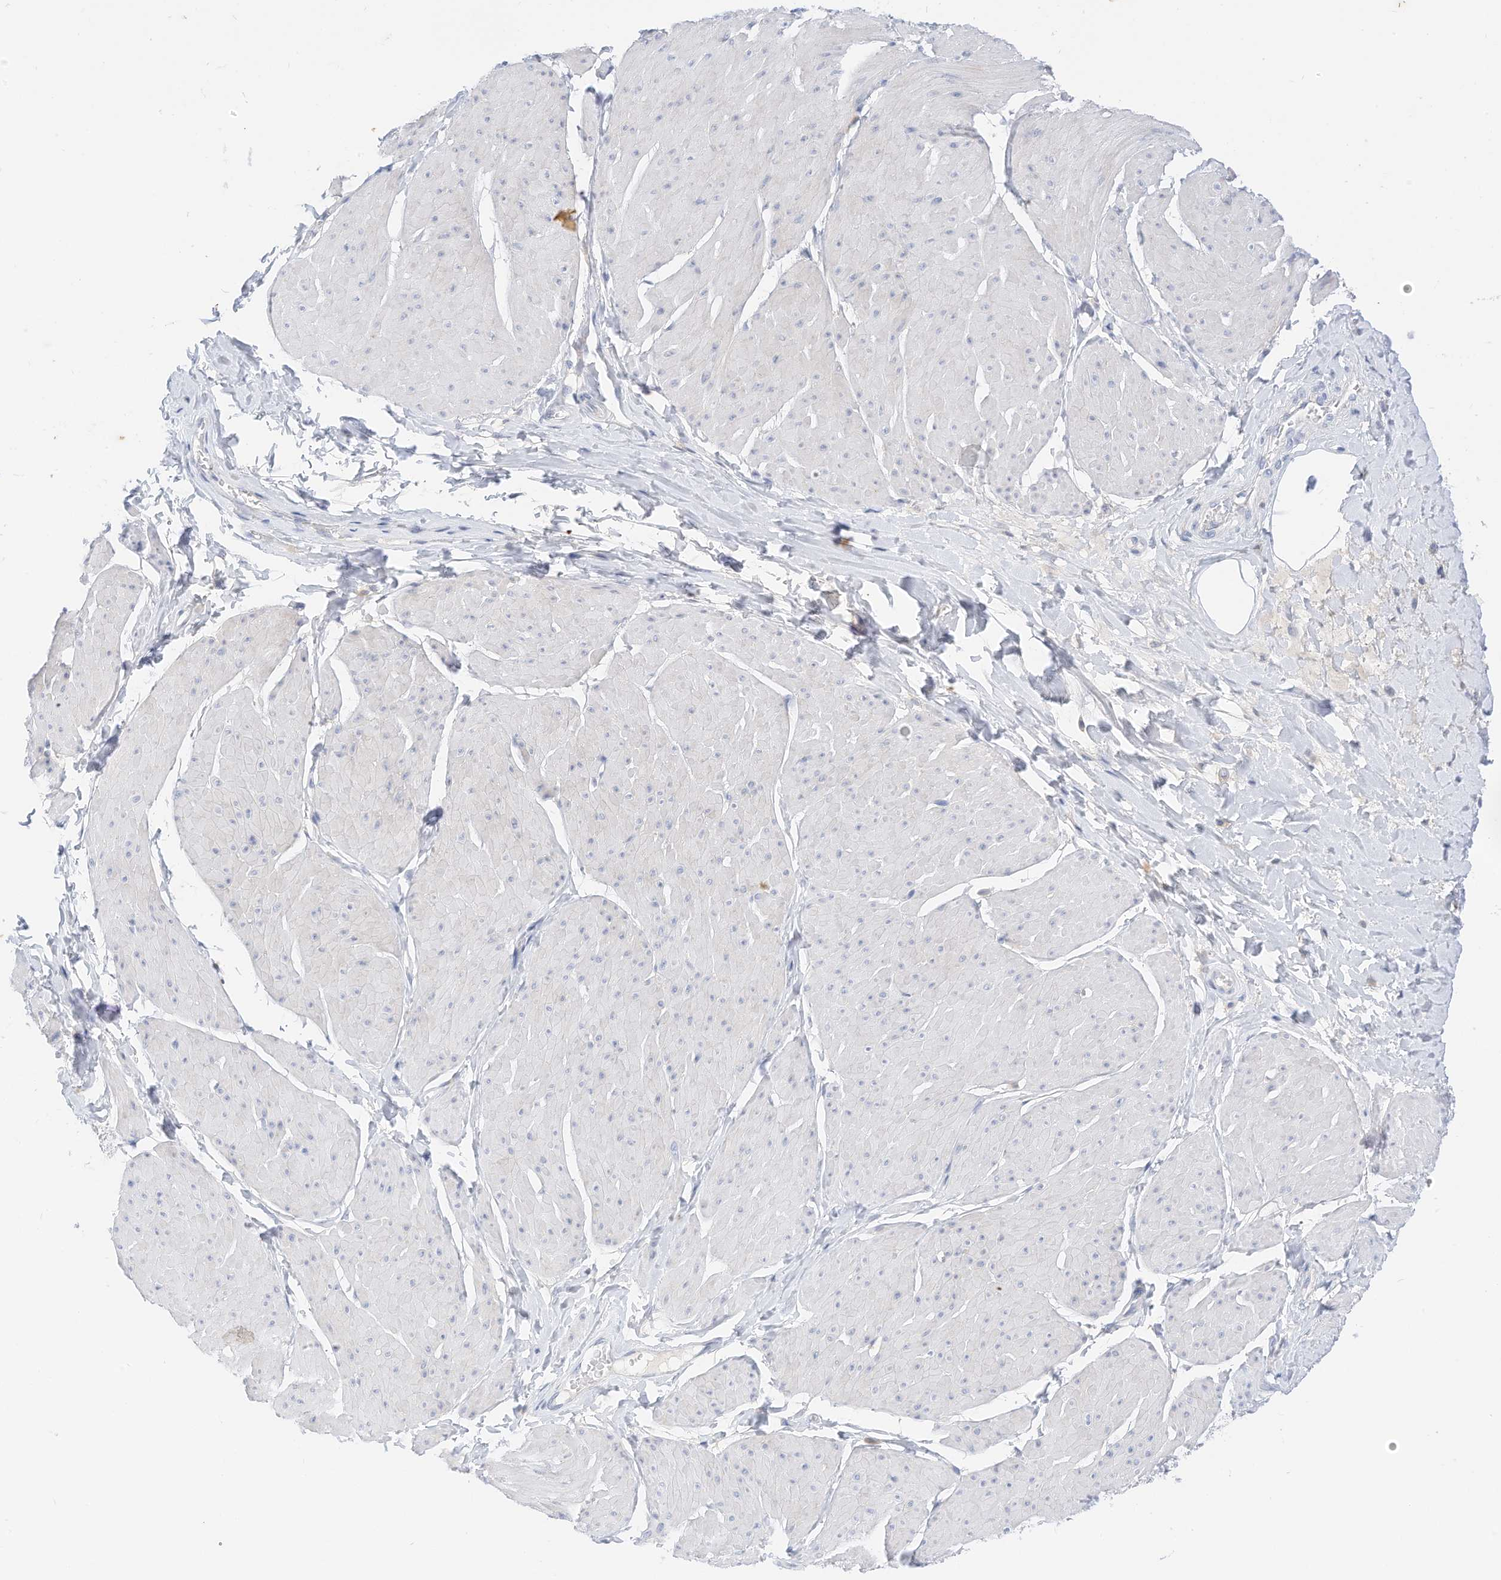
{"staining": {"intensity": "negative", "quantity": "none", "location": "none"}, "tissue": "smooth muscle", "cell_type": "Smooth muscle cells", "image_type": "normal", "snomed": [{"axis": "morphology", "description": "Urothelial carcinoma, High grade"}, {"axis": "topography", "description": "Urinary bladder"}], "caption": "The photomicrograph exhibits no staining of smooth muscle cells in benign smooth muscle.", "gene": "SPOCD1", "patient": {"sex": "male", "age": 46}}